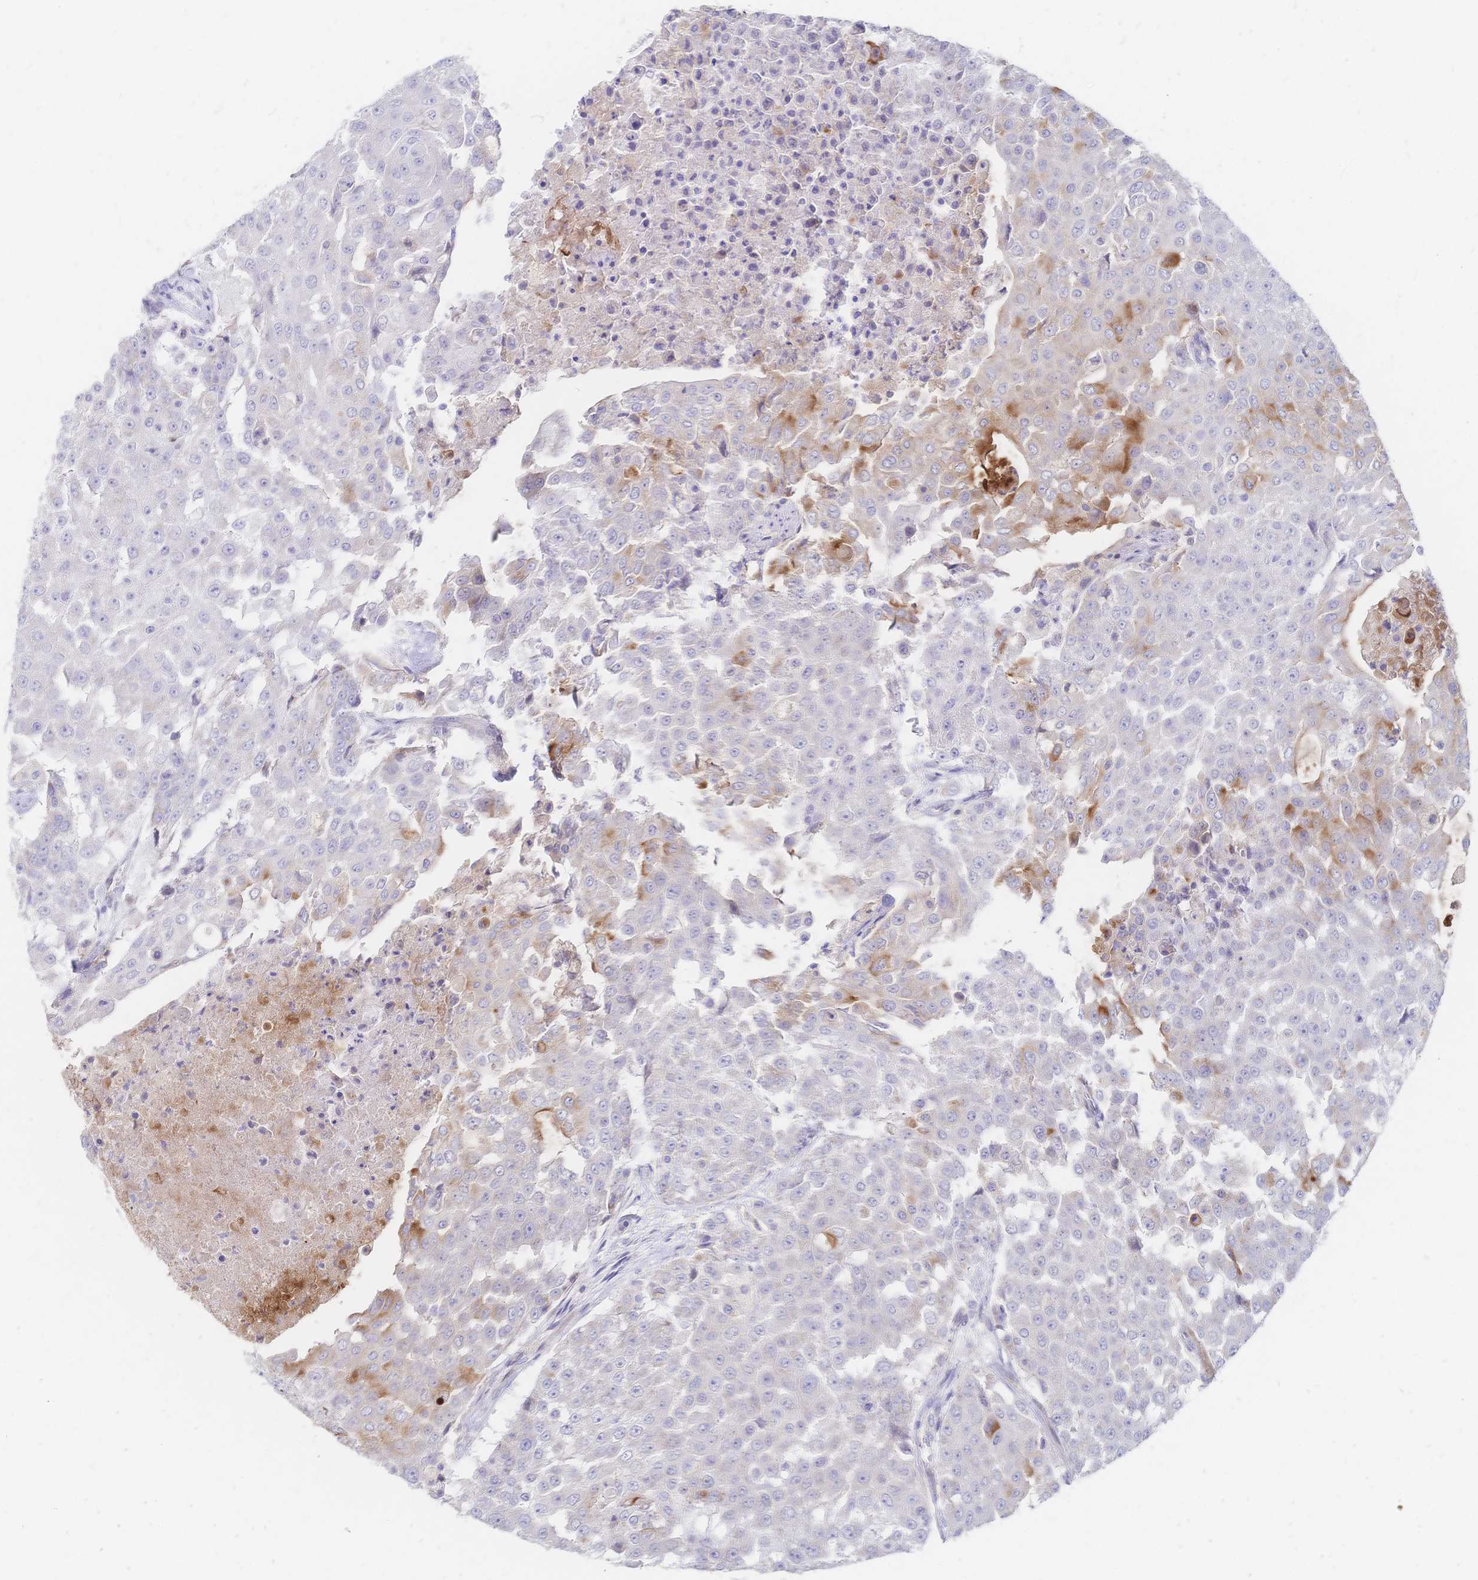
{"staining": {"intensity": "moderate", "quantity": "<25%", "location": "cytoplasmic/membranous"}, "tissue": "urothelial cancer", "cell_type": "Tumor cells", "image_type": "cancer", "snomed": [{"axis": "morphology", "description": "Urothelial carcinoma, High grade"}, {"axis": "topography", "description": "Urinary bladder"}], "caption": "A high-resolution histopathology image shows IHC staining of high-grade urothelial carcinoma, which shows moderate cytoplasmic/membranous staining in approximately <25% of tumor cells.", "gene": "VWC2L", "patient": {"sex": "female", "age": 63}}